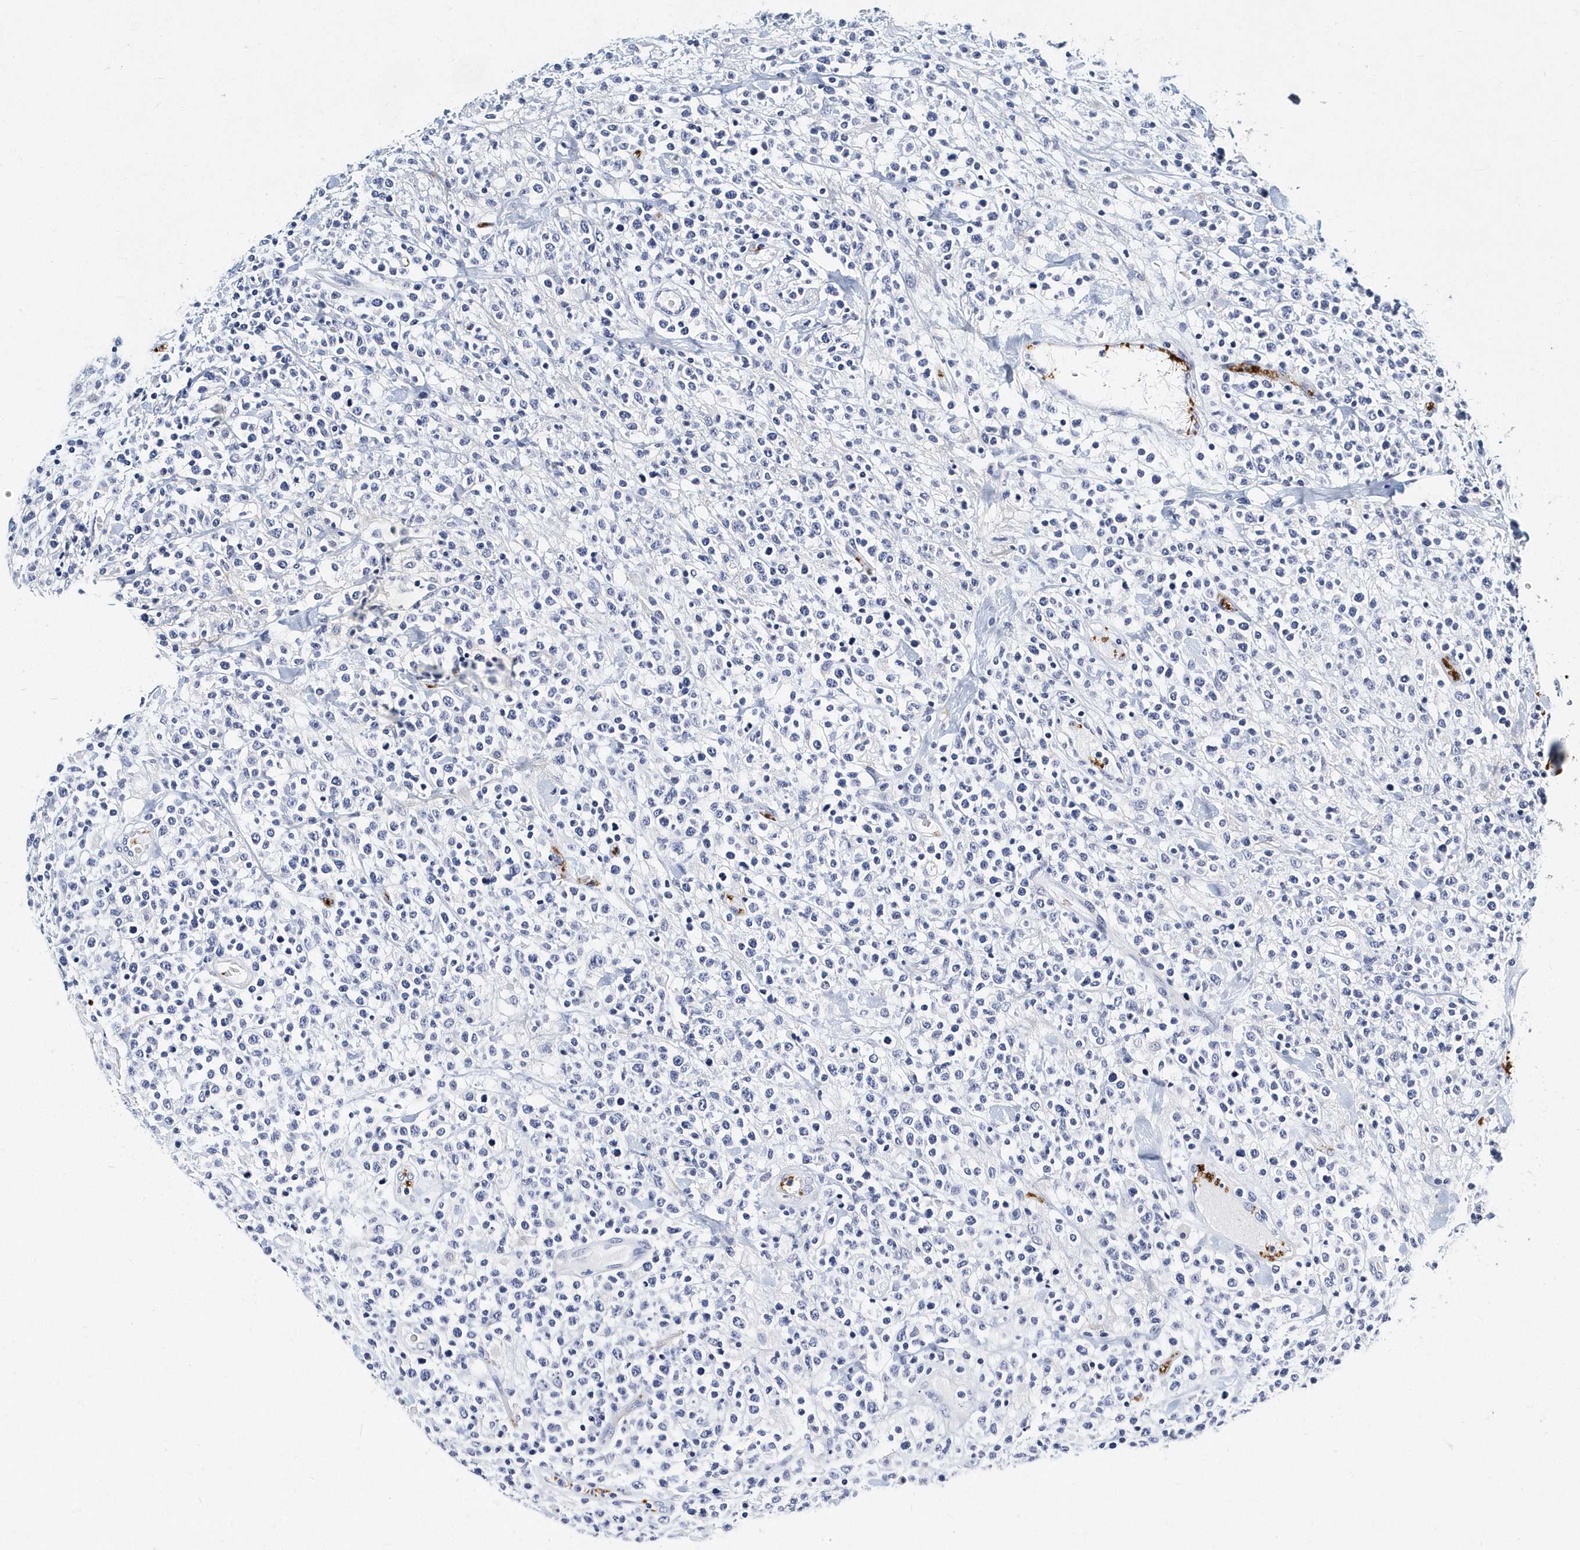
{"staining": {"intensity": "negative", "quantity": "none", "location": "none"}, "tissue": "lymphoma", "cell_type": "Tumor cells", "image_type": "cancer", "snomed": [{"axis": "morphology", "description": "Malignant lymphoma, non-Hodgkin's type, High grade"}, {"axis": "topography", "description": "Colon"}], "caption": "Micrograph shows no protein staining in tumor cells of malignant lymphoma, non-Hodgkin's type (high-grade) tissue.", "gene": "ITGA2B", "patient": {"sex": "female", "age": 53}}